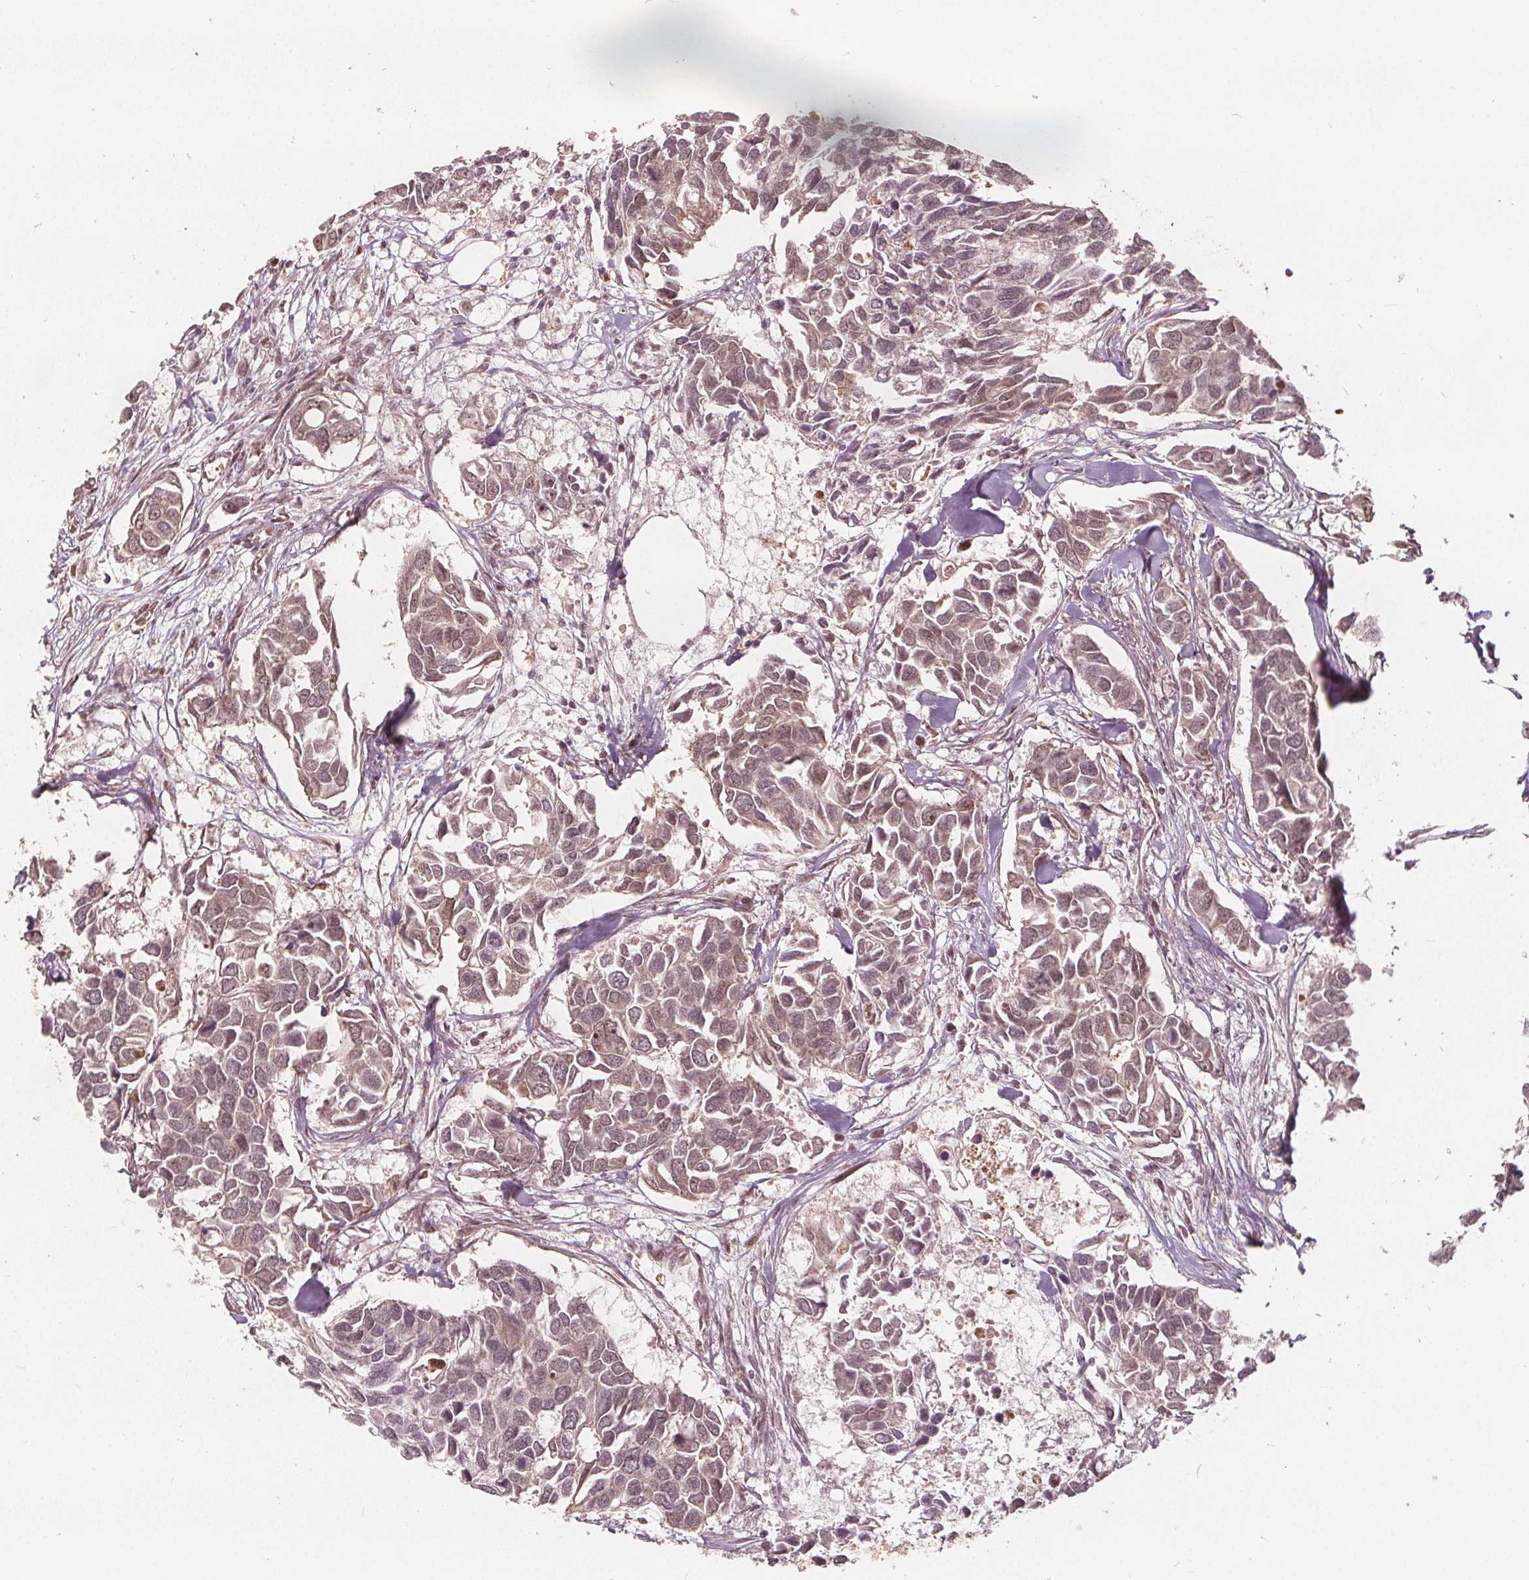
{"staining": {"intensity": "weak", "quantity": ">75%", "location": "cytoplasmic/membranous,nuclear"}, "tissue": "breast cancer", "cell_type": "Tumor cells", "image_type": "cancer", "snomed": [{"axis": "morphology", "description": "Duct carcinoma"}, {"axis": "topography", "description": "Breast"}], "caption": "Protein expression by immunohistochemistry demonstrates weak cytoplasmic/membranous and nuclear staining in approximately >75% of tumor cells in breast invasive ductal carcinoma.", "gene": "PPP1CB", "patient": {"sex": "female", "age": 83}}